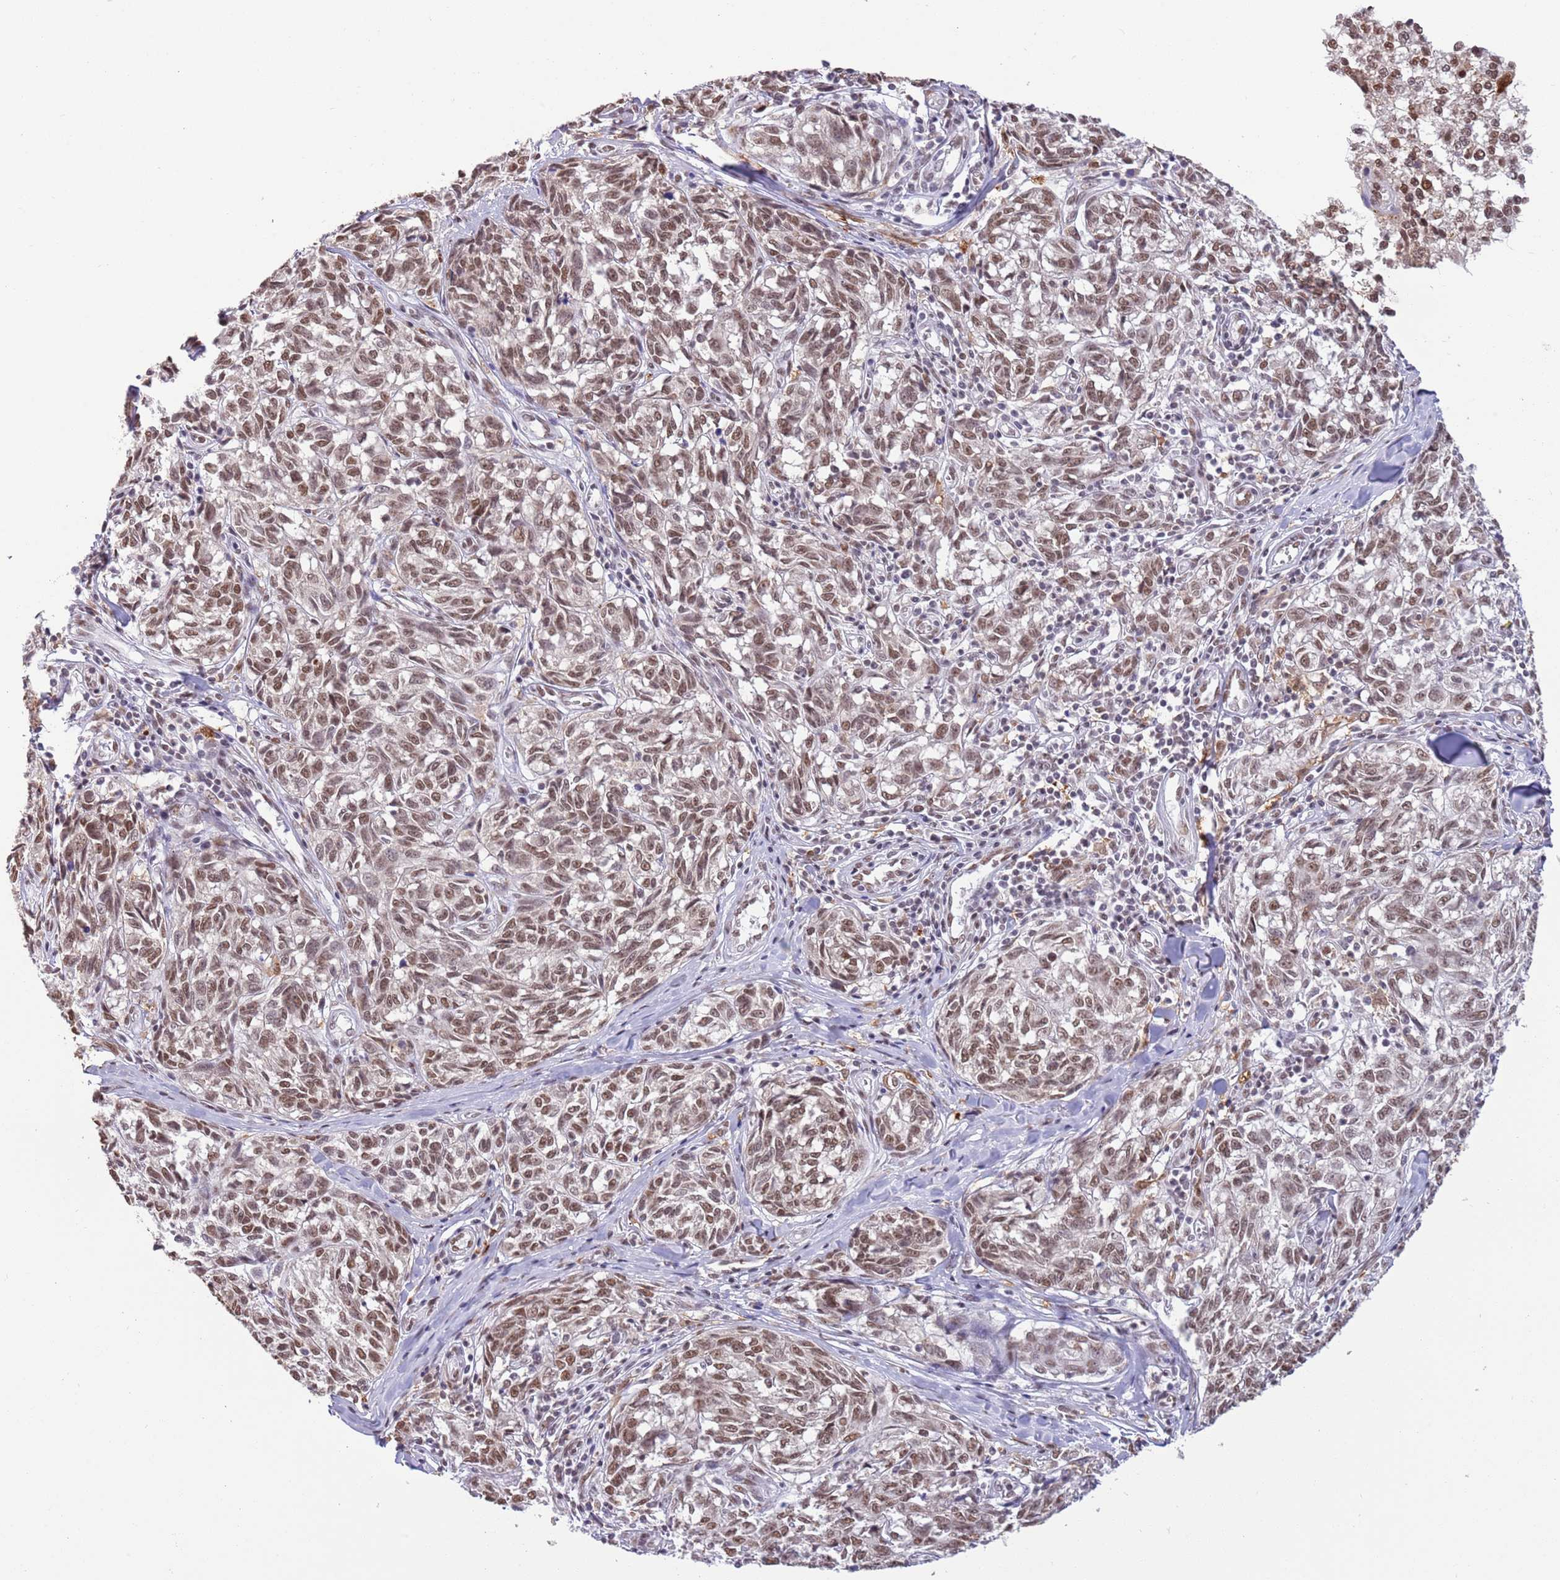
{"staining": {"intensity": "moderate", "quantity": ">75%", "location": "nuclear"}, "tissue": "melanoma", "cell_type": "Tumor cells", "image_type": "cancer", "snomed": [{"axis": "morphology", "description": "Normal tissue, NOS"}, {"axis": "morphology", "description": "Malignant melanoma, NOS"}, {"axis": "topography", "description": "Skin"}], "caption": "Immunohistochemistry of malignant melanoma reveals medium levels of moderate nuclear staining in approximately >75% of tumor cells. Immunohistochemistry (ihc) stains the protein in brown and the nuclei are stained blue.", "gene": "TRIM32", "patient": {"sex": "female", "age": 64}}